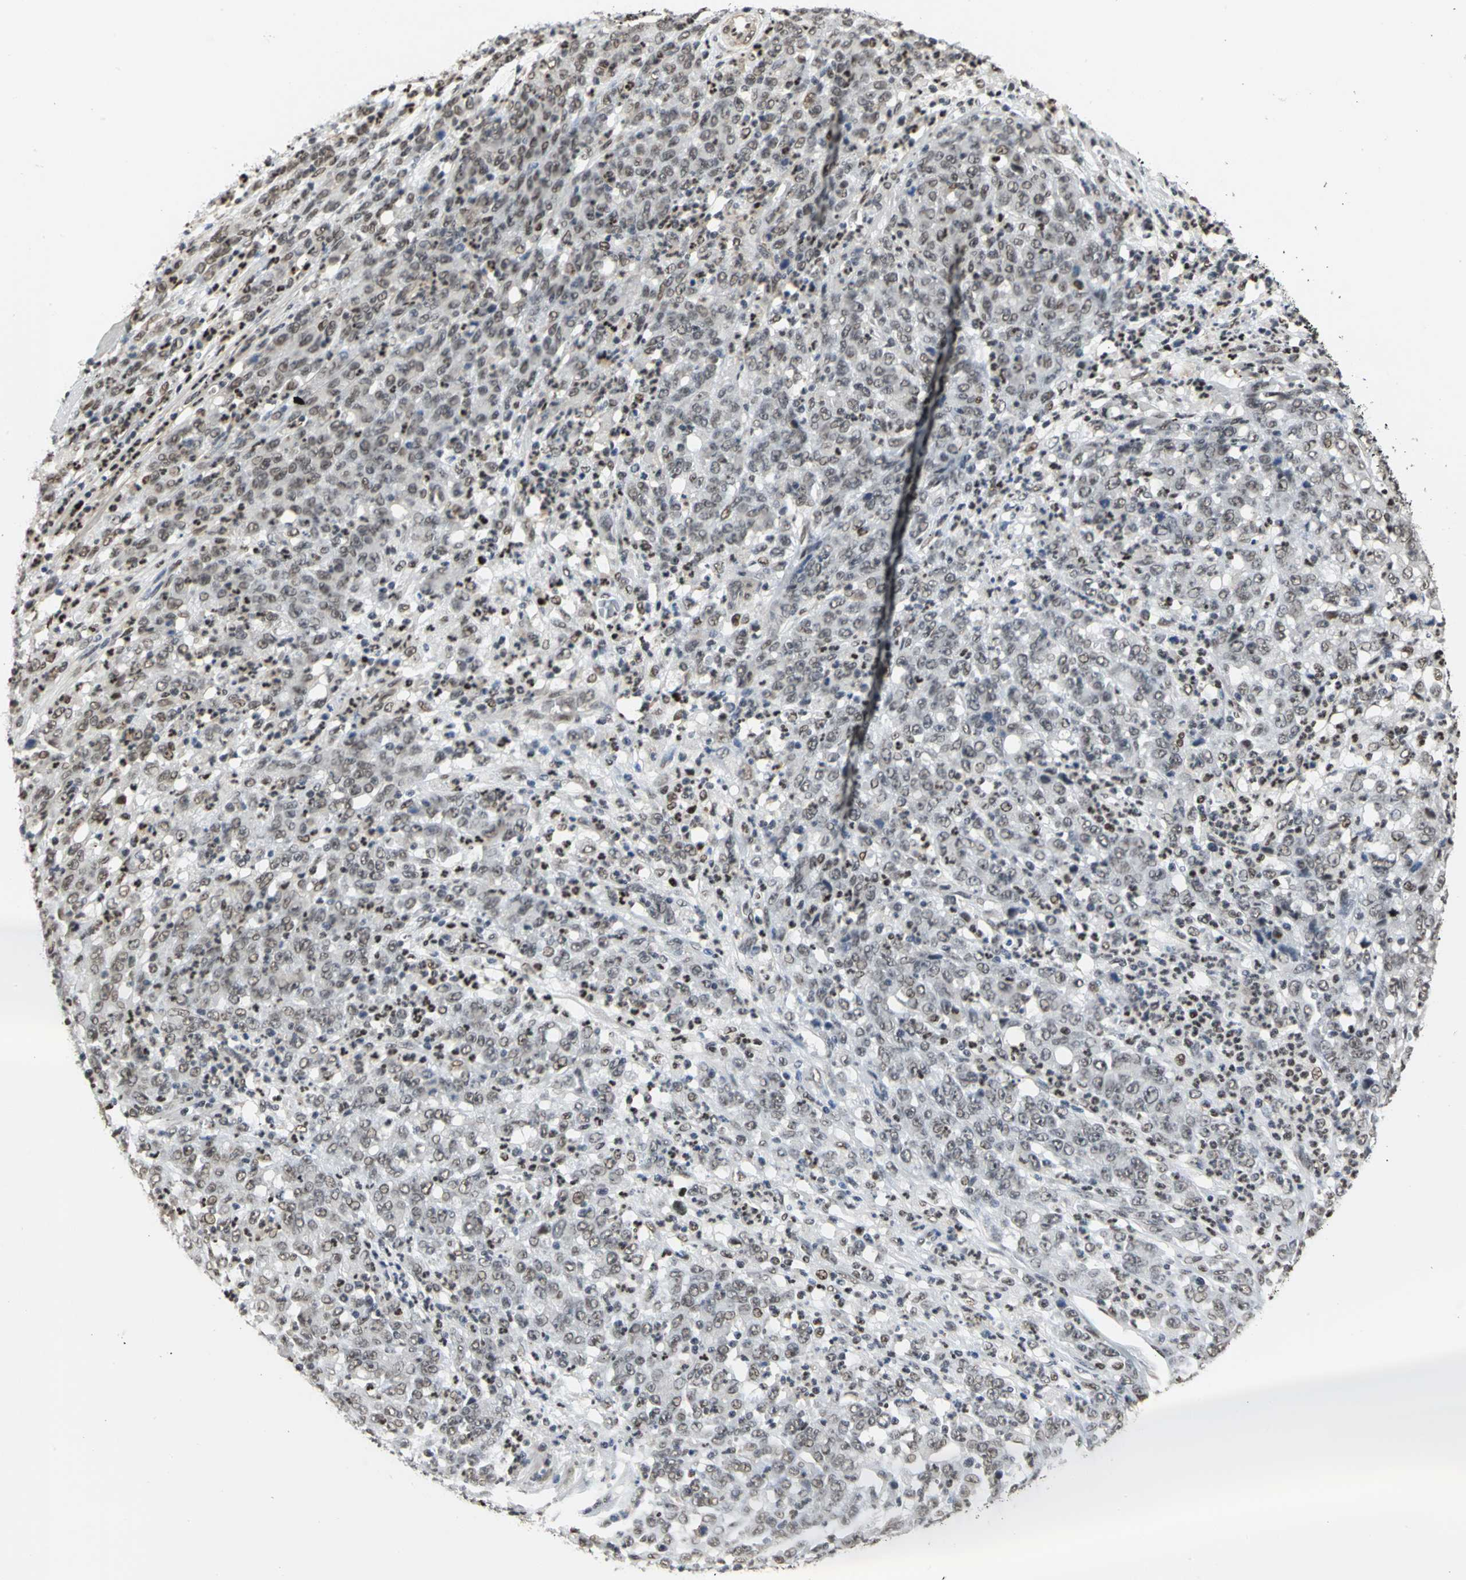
{"staining": {"intensity": "weak", "quantity": ">75%", "location": "nuclear"}, "tissue": "stomach cancer", "cell_type": "Tumor cells", "image_type": "cancer", "snomed": [{"axis": "morphology", "description": "Adenocarcinoma, NOS"}, {"axis": "topography", "description": "Stomach, lower"}], "caption": "A histopathology image of stomach cancer (adenocarcinoma) stained for a protein displays weak nuclear brown staining in tumor cells.", "gene": "CCDC88C", "patient": {"sex": "female", "age": 71}}